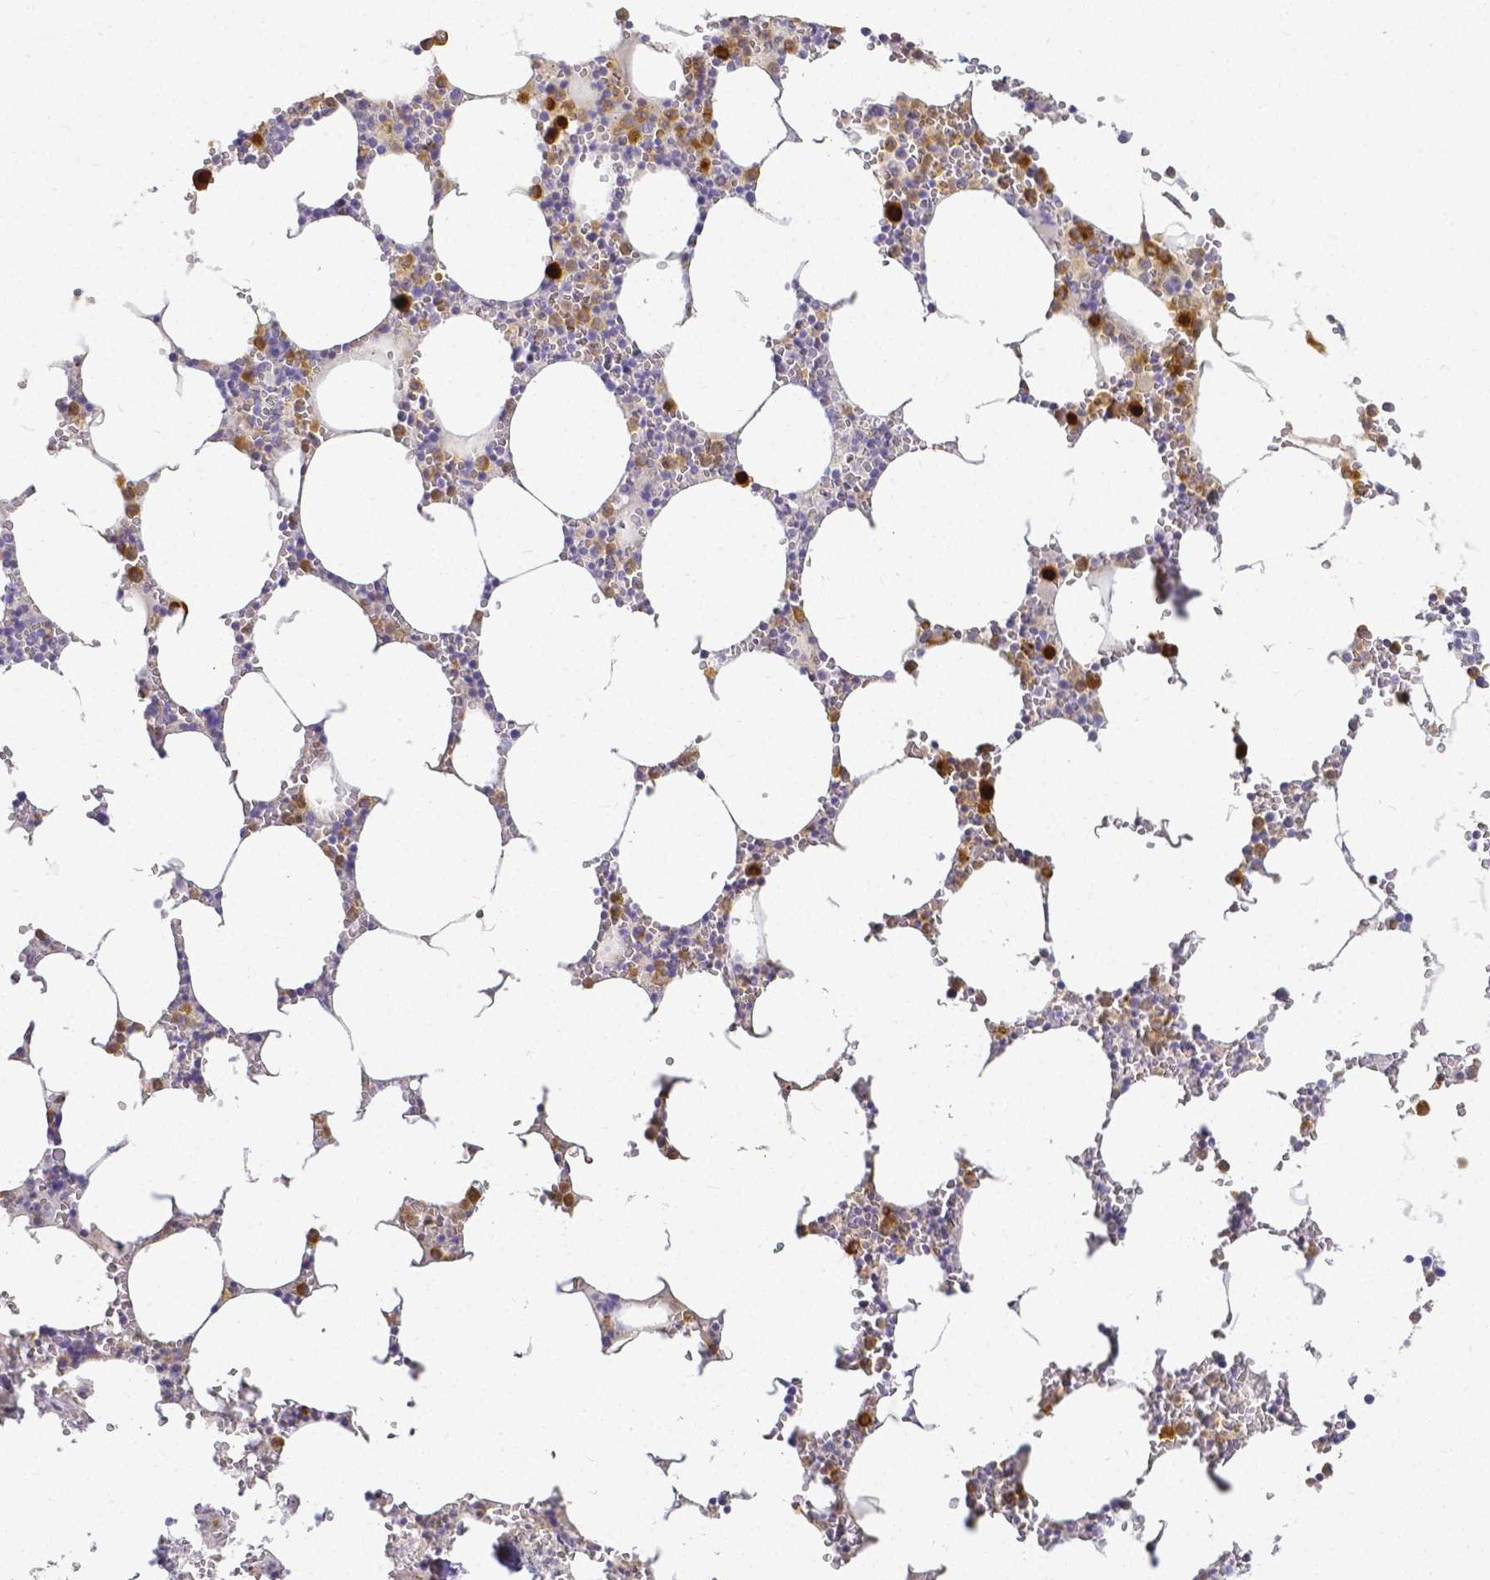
{"staining": {"intensity": "strong", "quantity": "<25%", "location": "cytoplasmic/membranous,nuclear"}, "tissue": "bone marrow", "cell_type": "Hematopoietic cells", "image_type": "normal", "snomed": [{"axis": "morphology", "description": "Normal tissue, NOS"}, {"axis": "topography", "description": "Bone marrow"}], "caption": "Protein expression analysis of unremarkable bone marrow reveals strong cytoplasmic/membranous,nuclear expression in about <25% of hematopoietic cells. Ihc stains the protein of interest in brown and the nuclei are stained blue.", "gene": "KCNH1", "patient": {"sex": "male", "age": 54}}